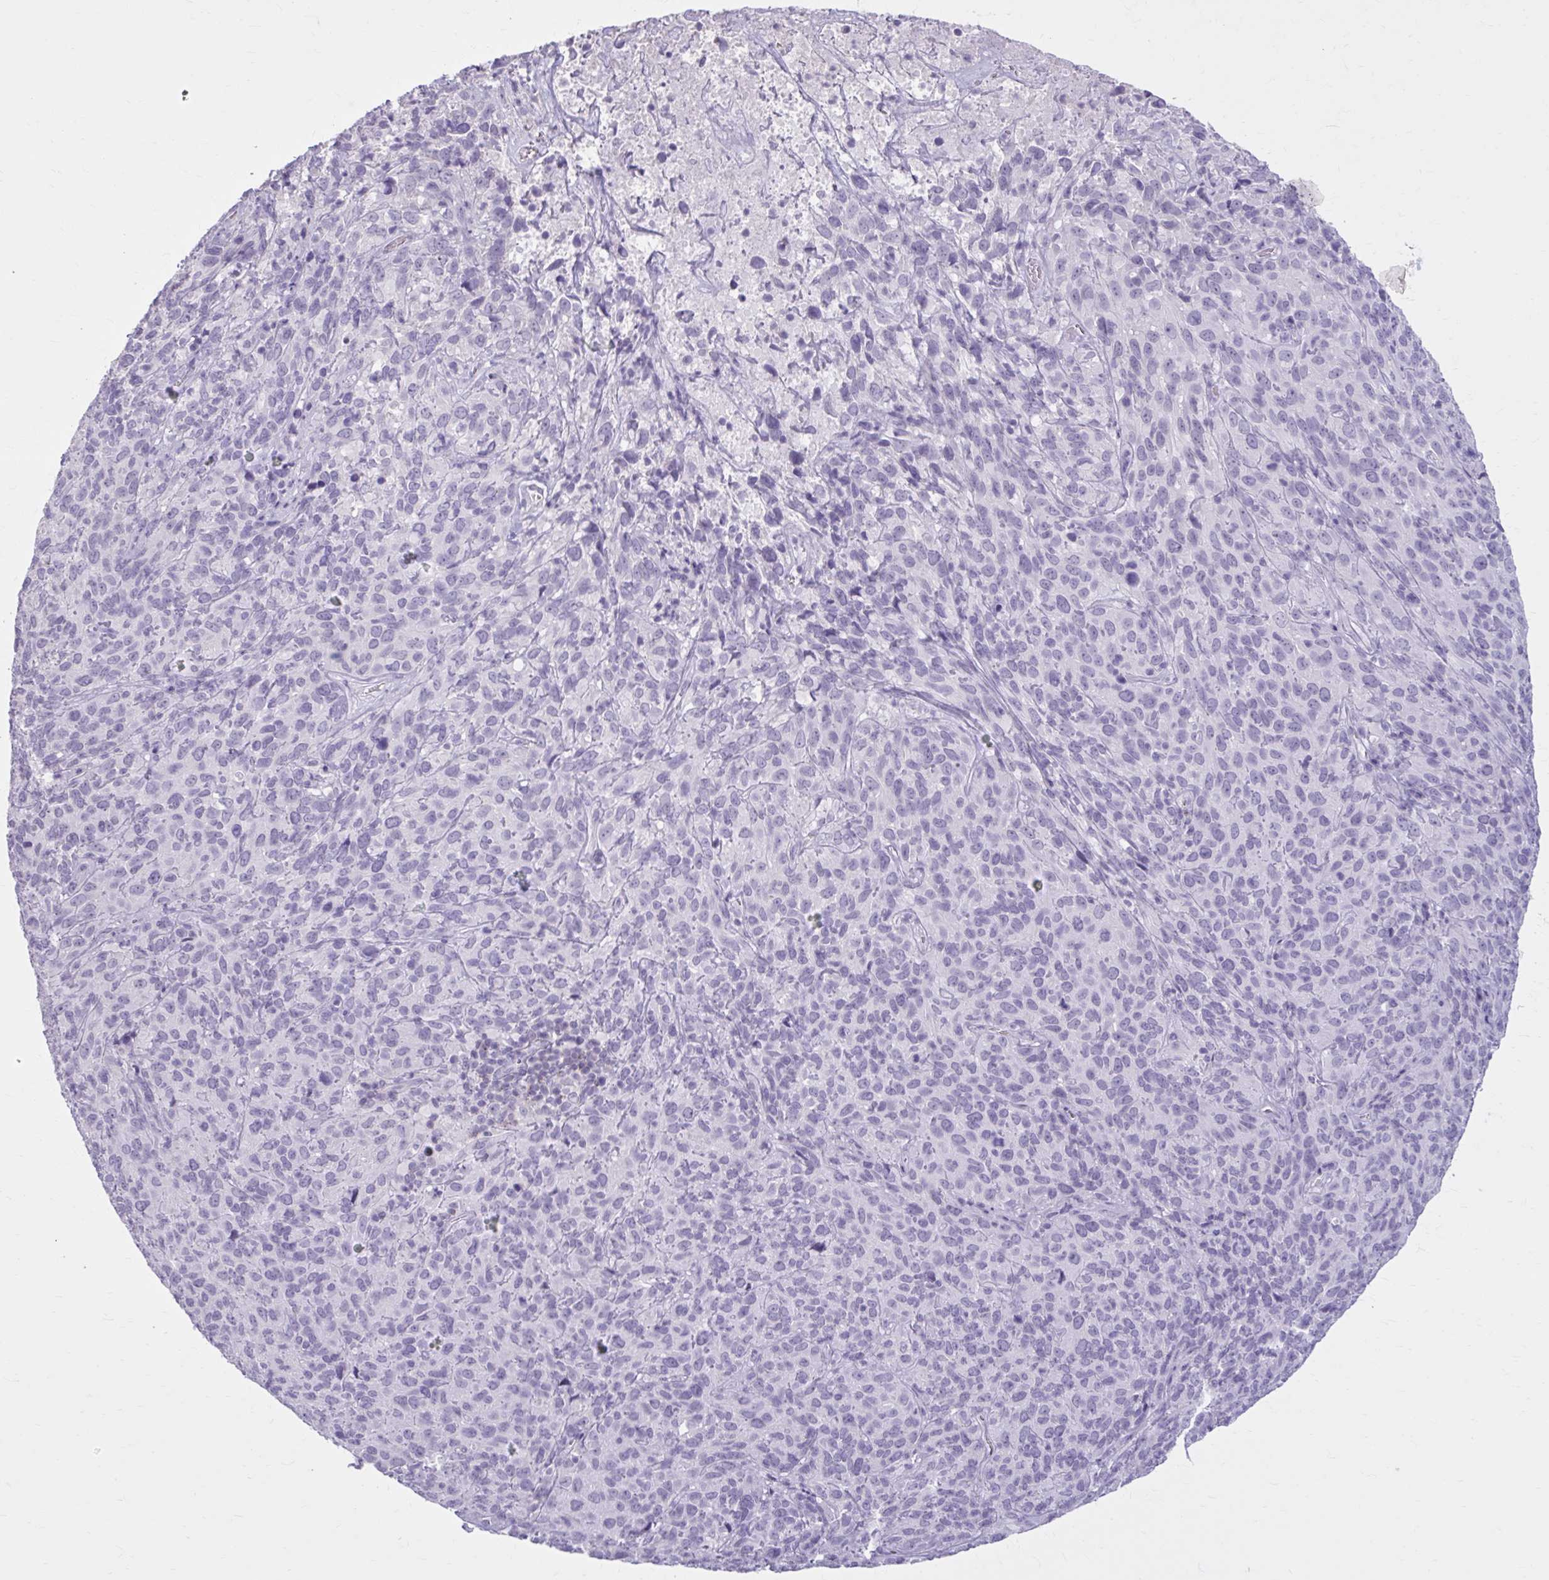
{"staining": {"intensity": "negative", "quantity": "none", "location": "none"}, "tissue": "cervical cancer", "cell_type": "Tumor cells", "image_type": "cancer", "snomed": [{"axis": "morphology", "description": "Squamous cell carcinoma, NOS"}, {"axis": "topography", "description": "Cervix"}], "caption": "Tumor cells are negative for protein expression in human cervical cancer (squamous cell carcinoma). (DAB (3,3'-diaminobenzidine) immunohistochemistry, high magnification).", "gene": "OR4B1", "patient": {"sex": "female", "age": 51}}